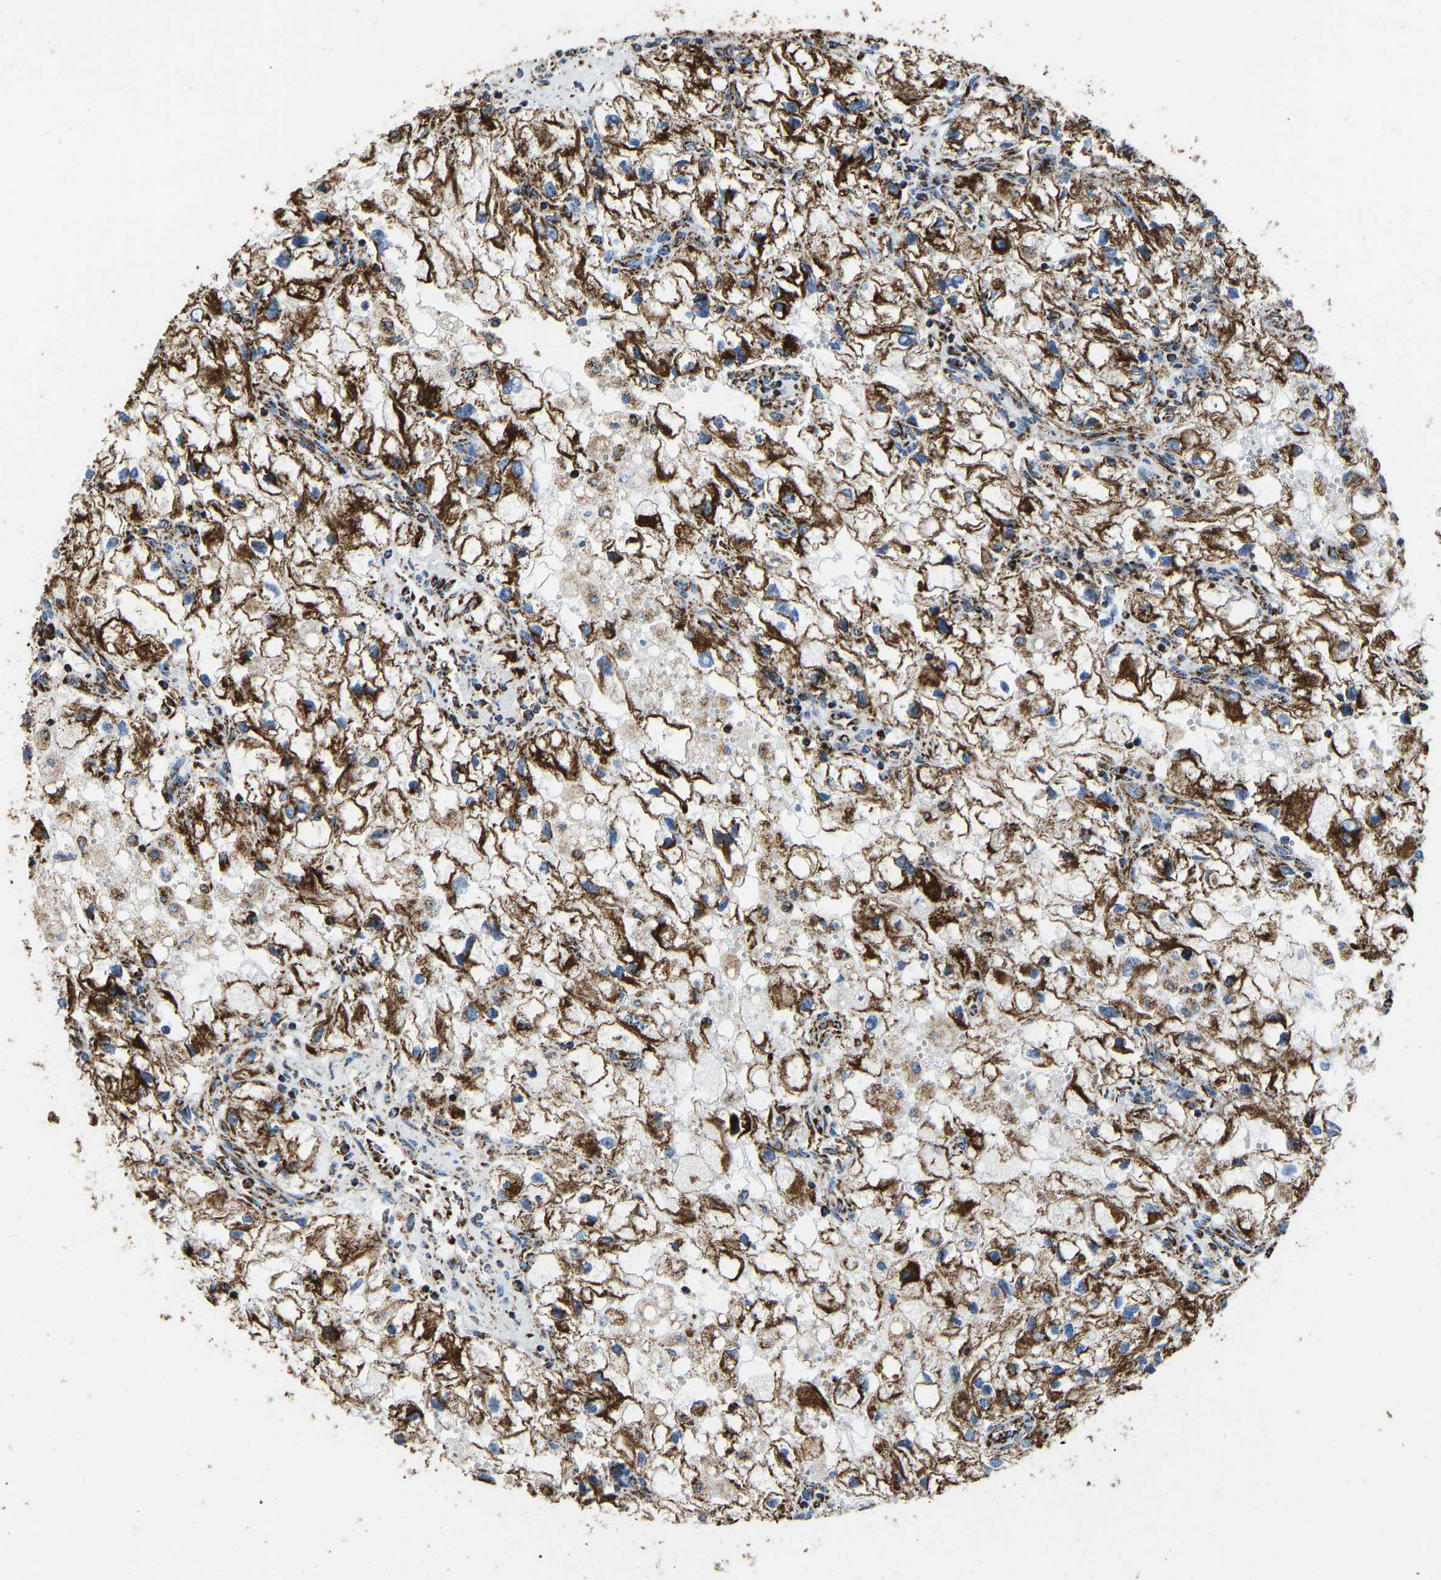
{"staining": {"intensity": "strong", "quantity": ">75%", "location": "cytoplasmic/membranous"}, "tissue": "renal cancer", "cell_type": "Tumor cells", "image_type": "cancer", "snomed": [{"axis": "morphology", "description": "Adenocarcinoma, NOS"}, {"axis": "topography", "description": "Kidney"}], "caption": "There is high levels of strong cytoplasmic/membranous staining in tumor cells of adenocarcinoma (renal), as demonstrated by immunohistochemical staining (brown color).", "gene": "IRX6", "patient": {"sex": "female", "age": 70}}